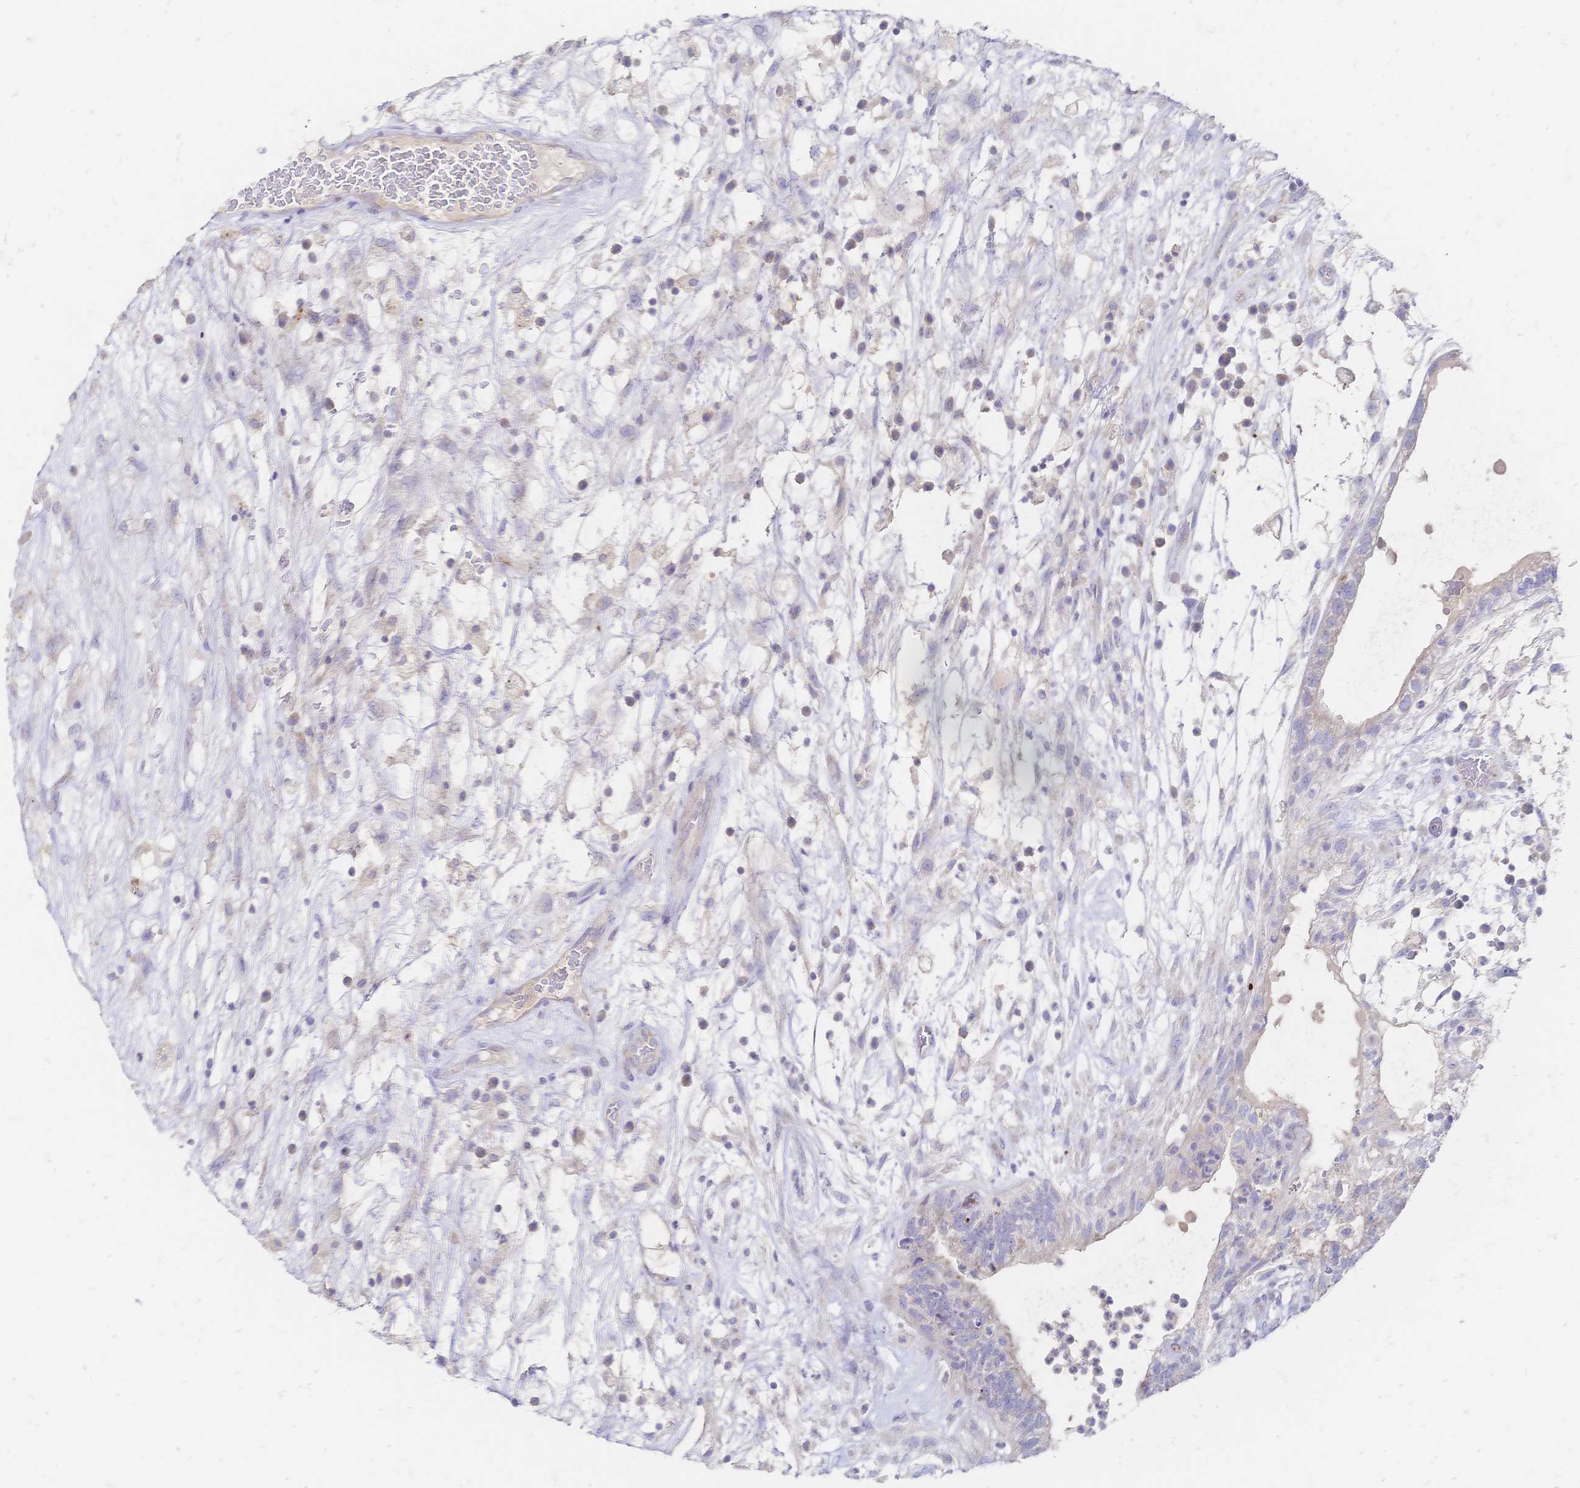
{"staining": {"intensity": "negative", "quantity": "none", "location": "none"}, "tissue": "testis cancer", "cell_type": "Tumor cells", "image_type": "cancer", "snomed": [{"axis": "morphology", "description": "Normal tissue, NOS"}, {"axis": "morphology", "description": "Carcinoma, Embryonal, NOS"}, {"axis": "topography", "description": "Testis"}], "caption": "Testis cancer was stained to show a protein in brown. There is no significant staining in tumor cells.", "gene": "VWC2L", "patient": {"sex": "male", "age": 32}}